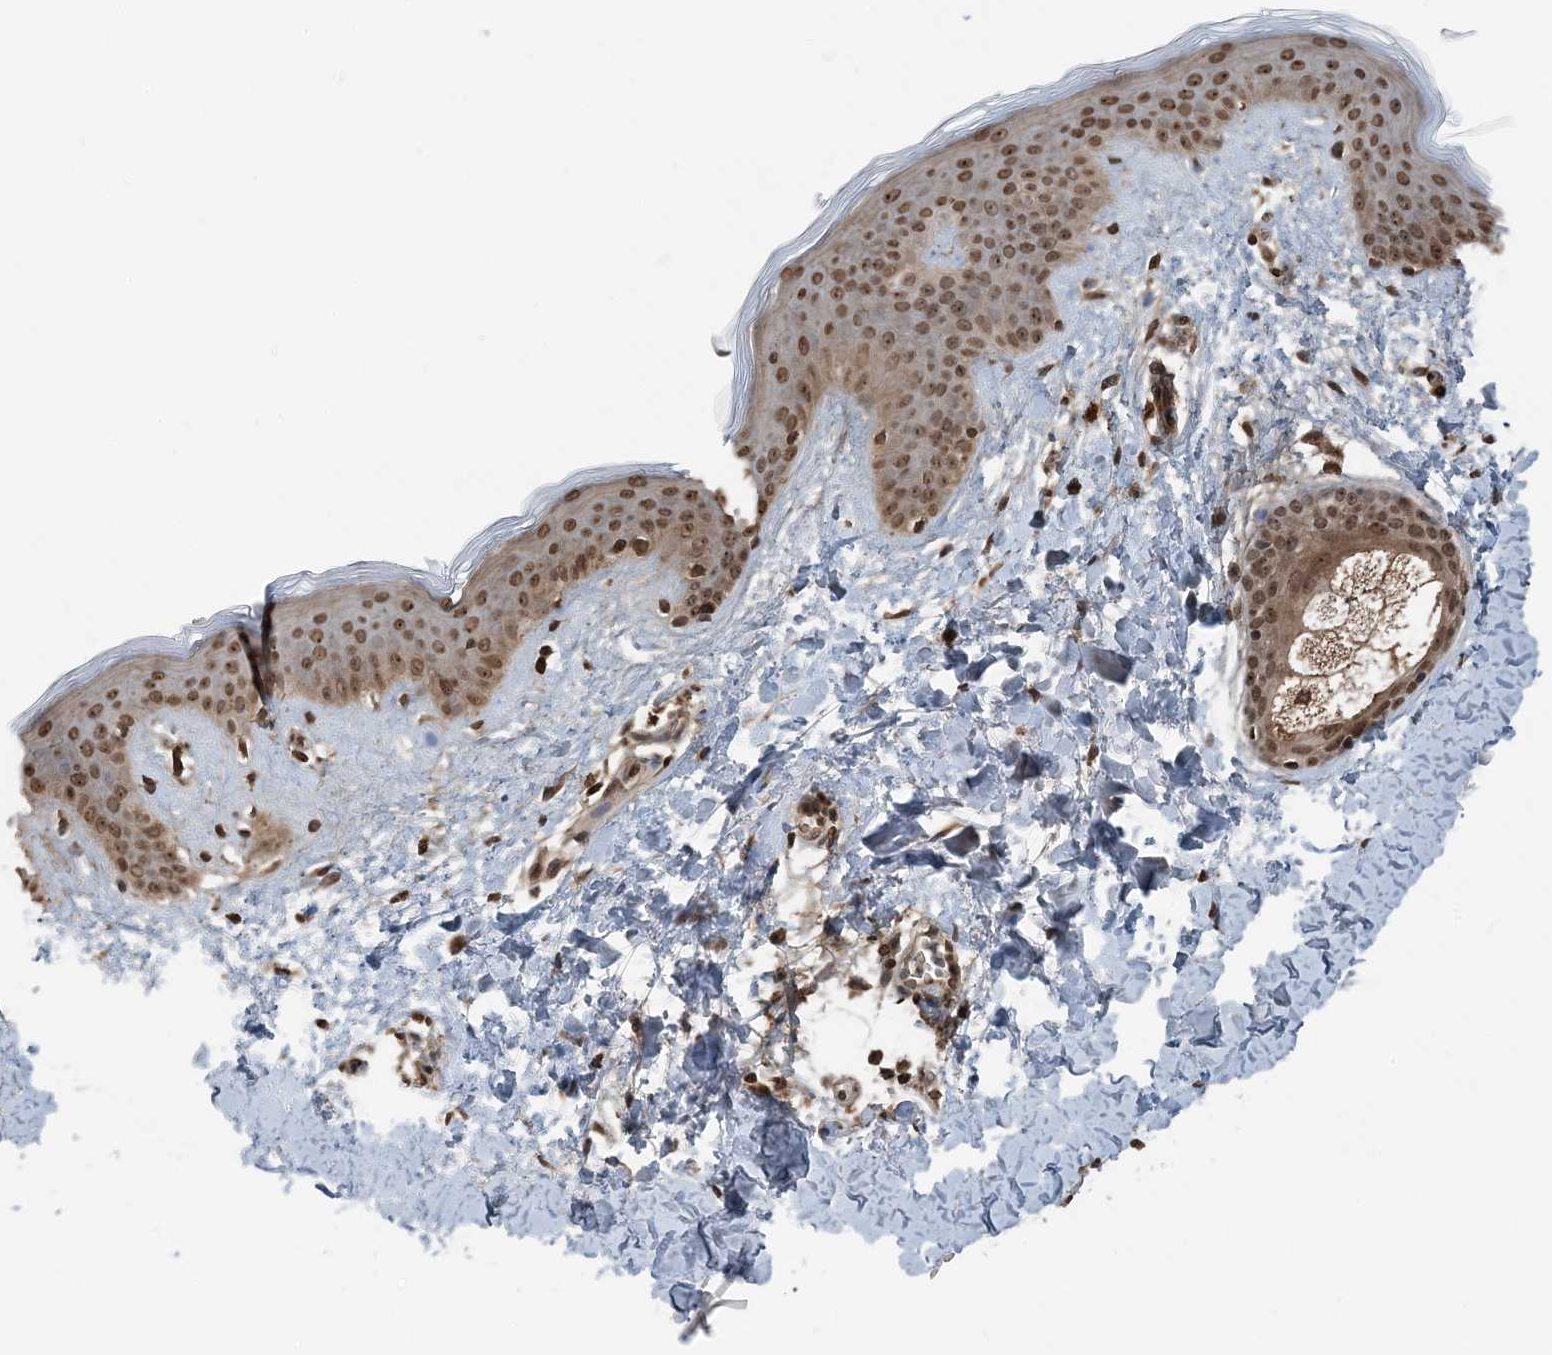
{"staining": {"intensity": "moderate", "quantity": ">75%", "location": "cytoplasmic/membranous,nuclear"}, "tissue": "skin", "cell_type": "Fibroblasts", "image_type": "normal", "snomed": [{"axis": "morphology", "description": "Normal tissue, NOS"}, {"axis": "topography", "description": "Skin"}], "caption": "Immunohistochemistry (IHC) histopathology image of normal human skin stained for a protein (brown), which reveals medium levels of moderate cytoplasmic/membranous,nuclear expression in about >75% of fibroblasts.", "gene": "ZFAND2B", "patient": {"sex": "female", "age": 46}}